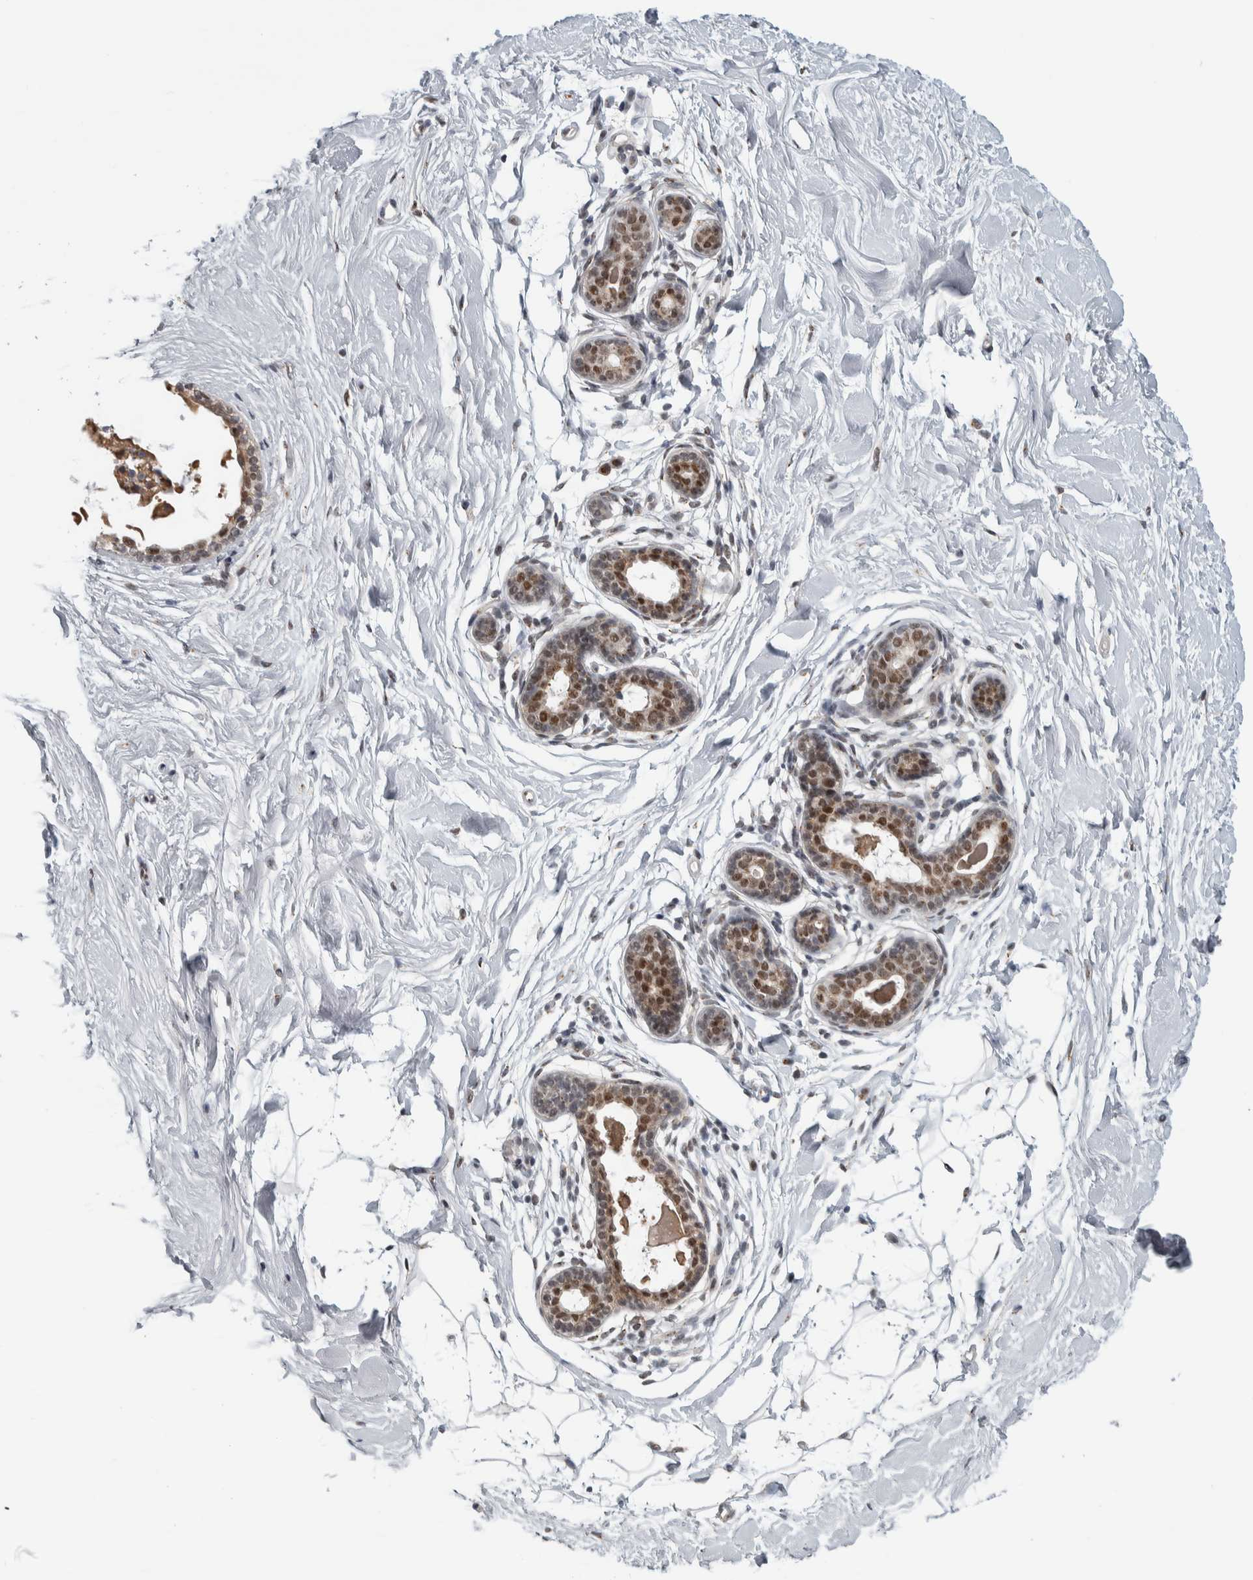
{"staining": {"intensity": "negative", "quantity": "none", "location": "none"}, "tissue": "breast", "cell_type": "Adipocytes", "image_type": "normal", "snomed": [{"axis": "morphology", "description": "Normal tissue, NOS"}, {"axis": "topography", "description": "Breast"}], "caption": "Immunohistochemistry (IHC) image of normal human breast stained for a protein (brown), which reveals no expression in adipocytes.", "gene": "ZMYND8", "patient": {"sex": "female", "age": 22}}